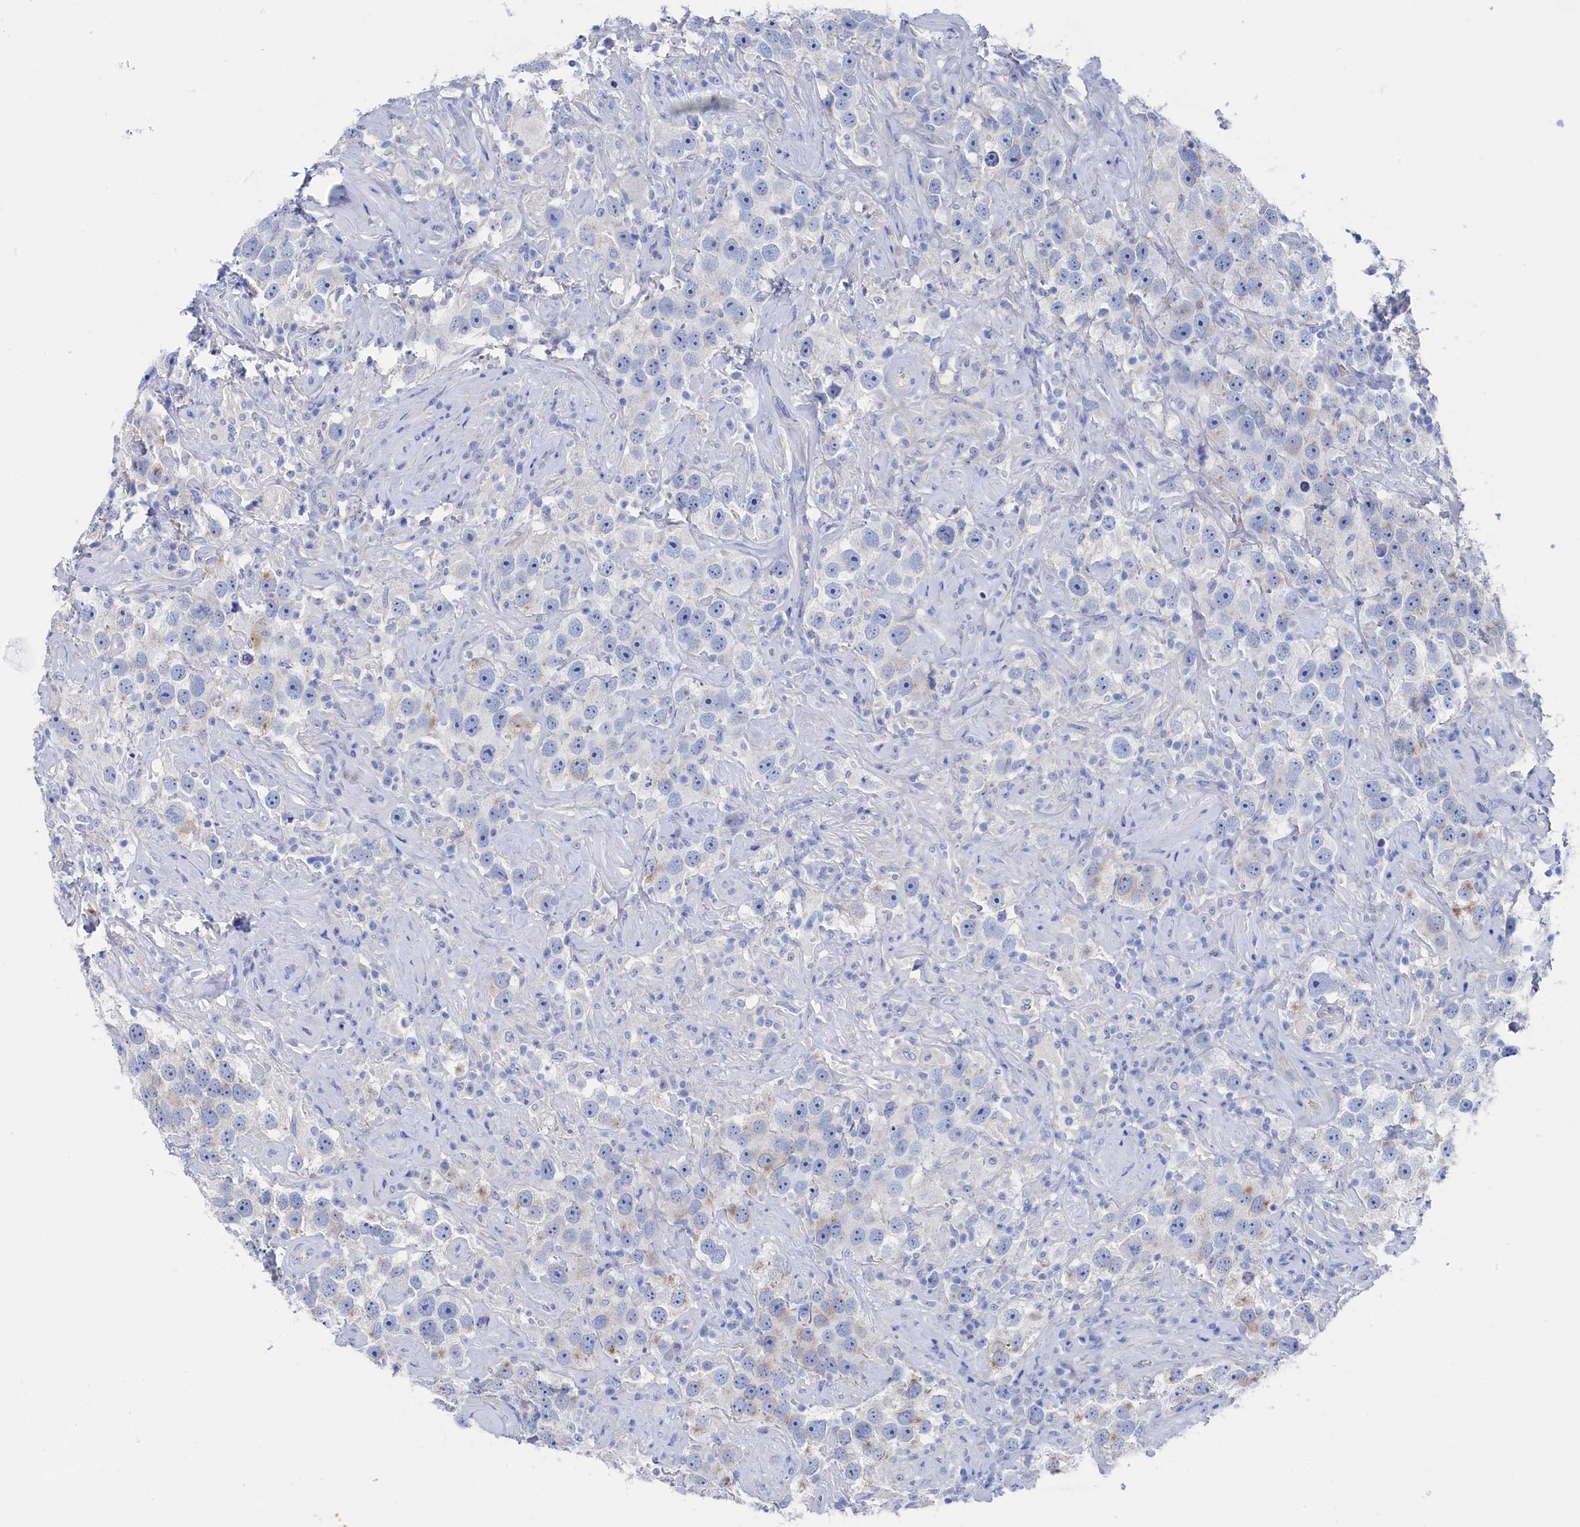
{"staining": {"intensity": "negative", "quantity": "none", "location": "none"}, "tissue": "testis cancer", "cell_type": "Tumor cells", "image_type": "cancer", "snomed": [{"axis": "morphology", "description": "Seminoma, NOS"}, {"axis": "topography", "description": "Testis"}], "caption": "Immunohistochemistry histopathology image of seminoma (testis) stained for a protein (brown), which exhibits no staining in tumor cells. (Stains: DAB (3,3'-diaminobenzidine) IHC with hematoxylin counter stain, Microscopy: brightfield microscopy at high magnification).", "gene": "TMOD2", "patient": {"sex": "male", "age": 49}}